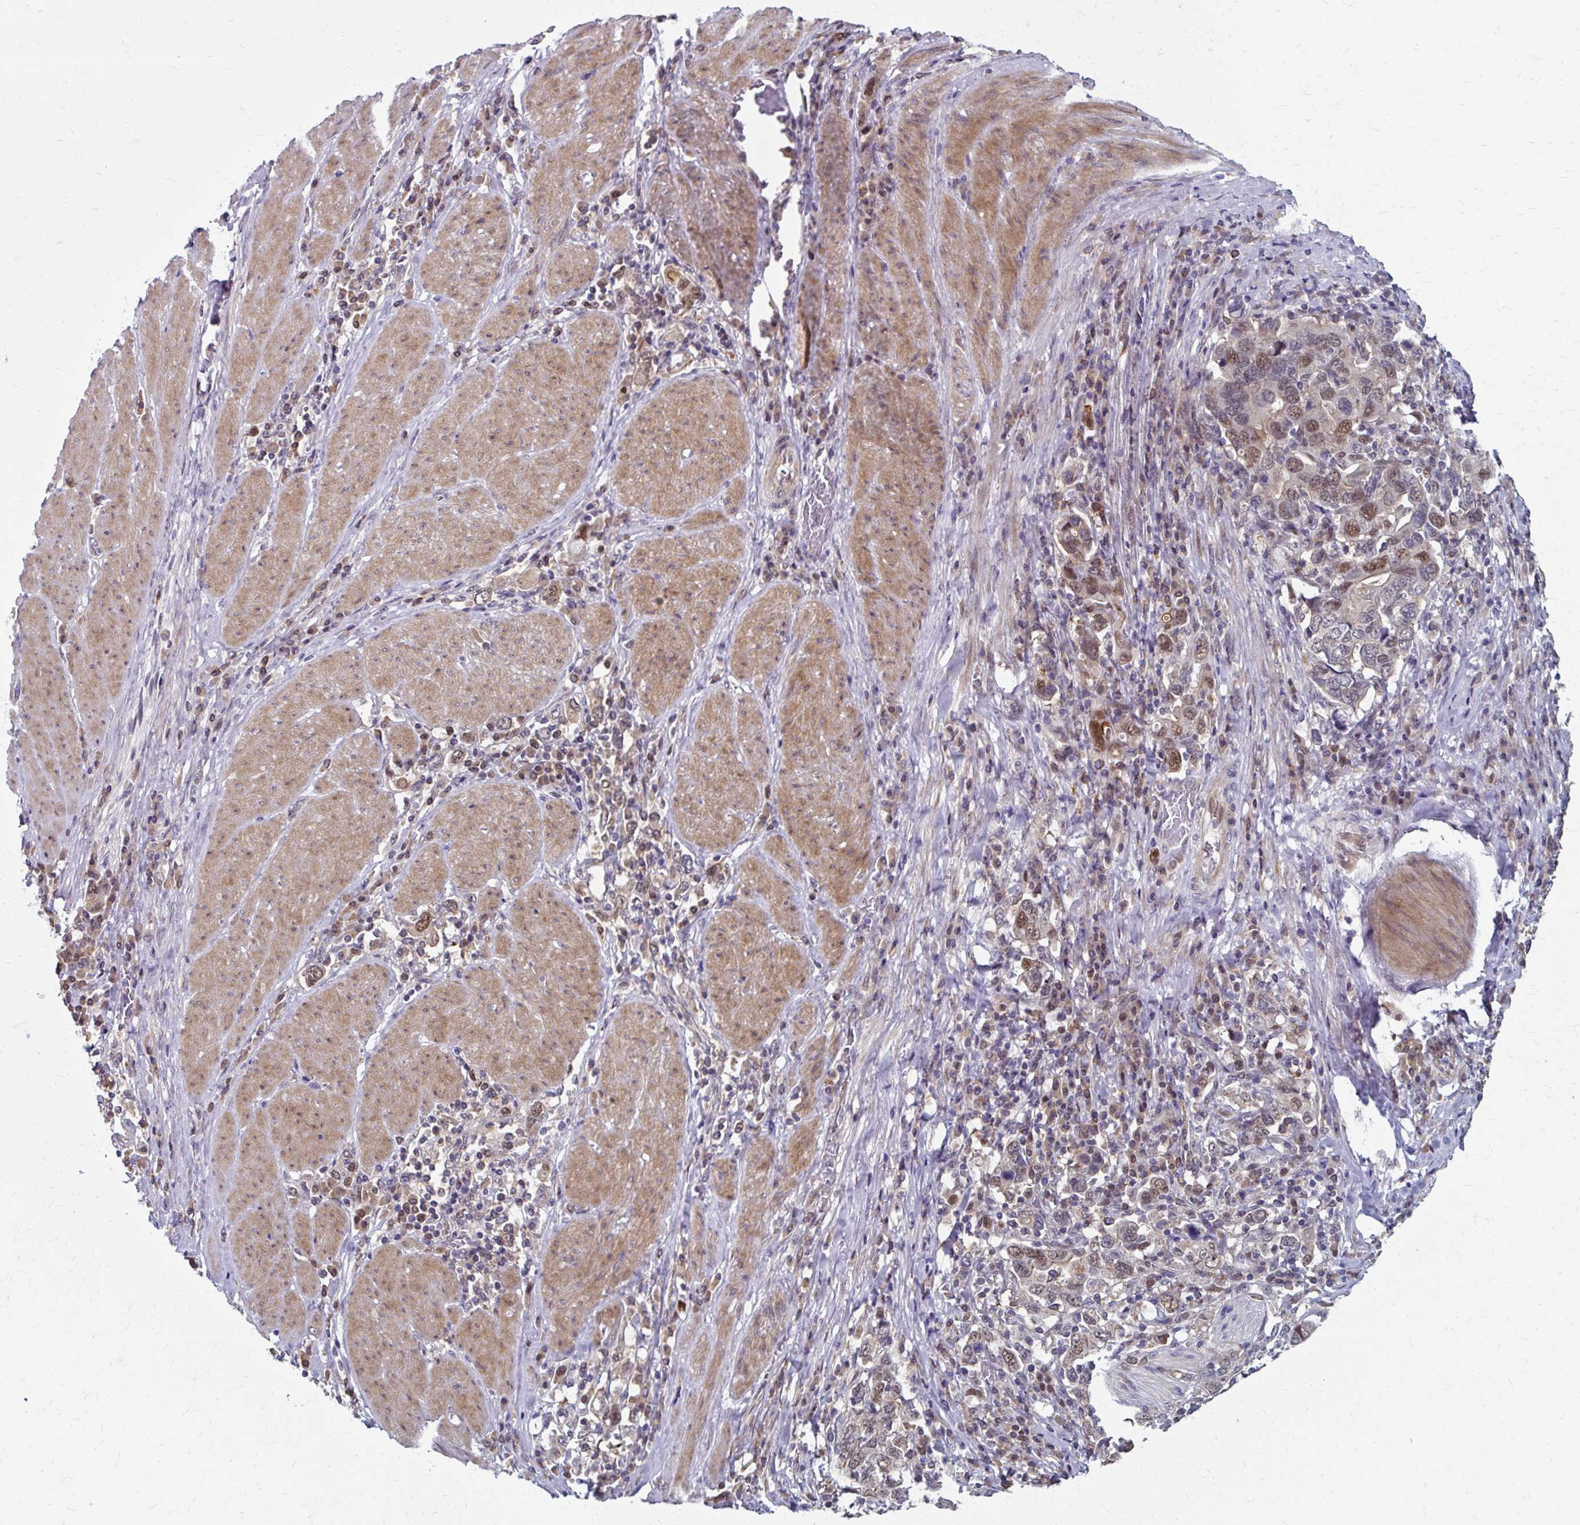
{"staining": {"intensity": "weak", "quantity": "<25%", "location": "cytoplasmic/membranous,nuclear"}, "tissue": "stomach cancer", "cell_type": "Tumor cells", "image_type": "cancer", "snomed": [{"axis": "morphology", "description": "Adenocarcinoma, NOS"}, {"axis": "topography", "description": "Stomach, upper"}, {"axis": "topography", "description": "Stomach"}], "caption": "IHC of human stomach cancer (adenocarcinoma) shows no staining in tumor cells.", "gene": "ZNF555", "patient": {"sex": "male", "age": 62}}